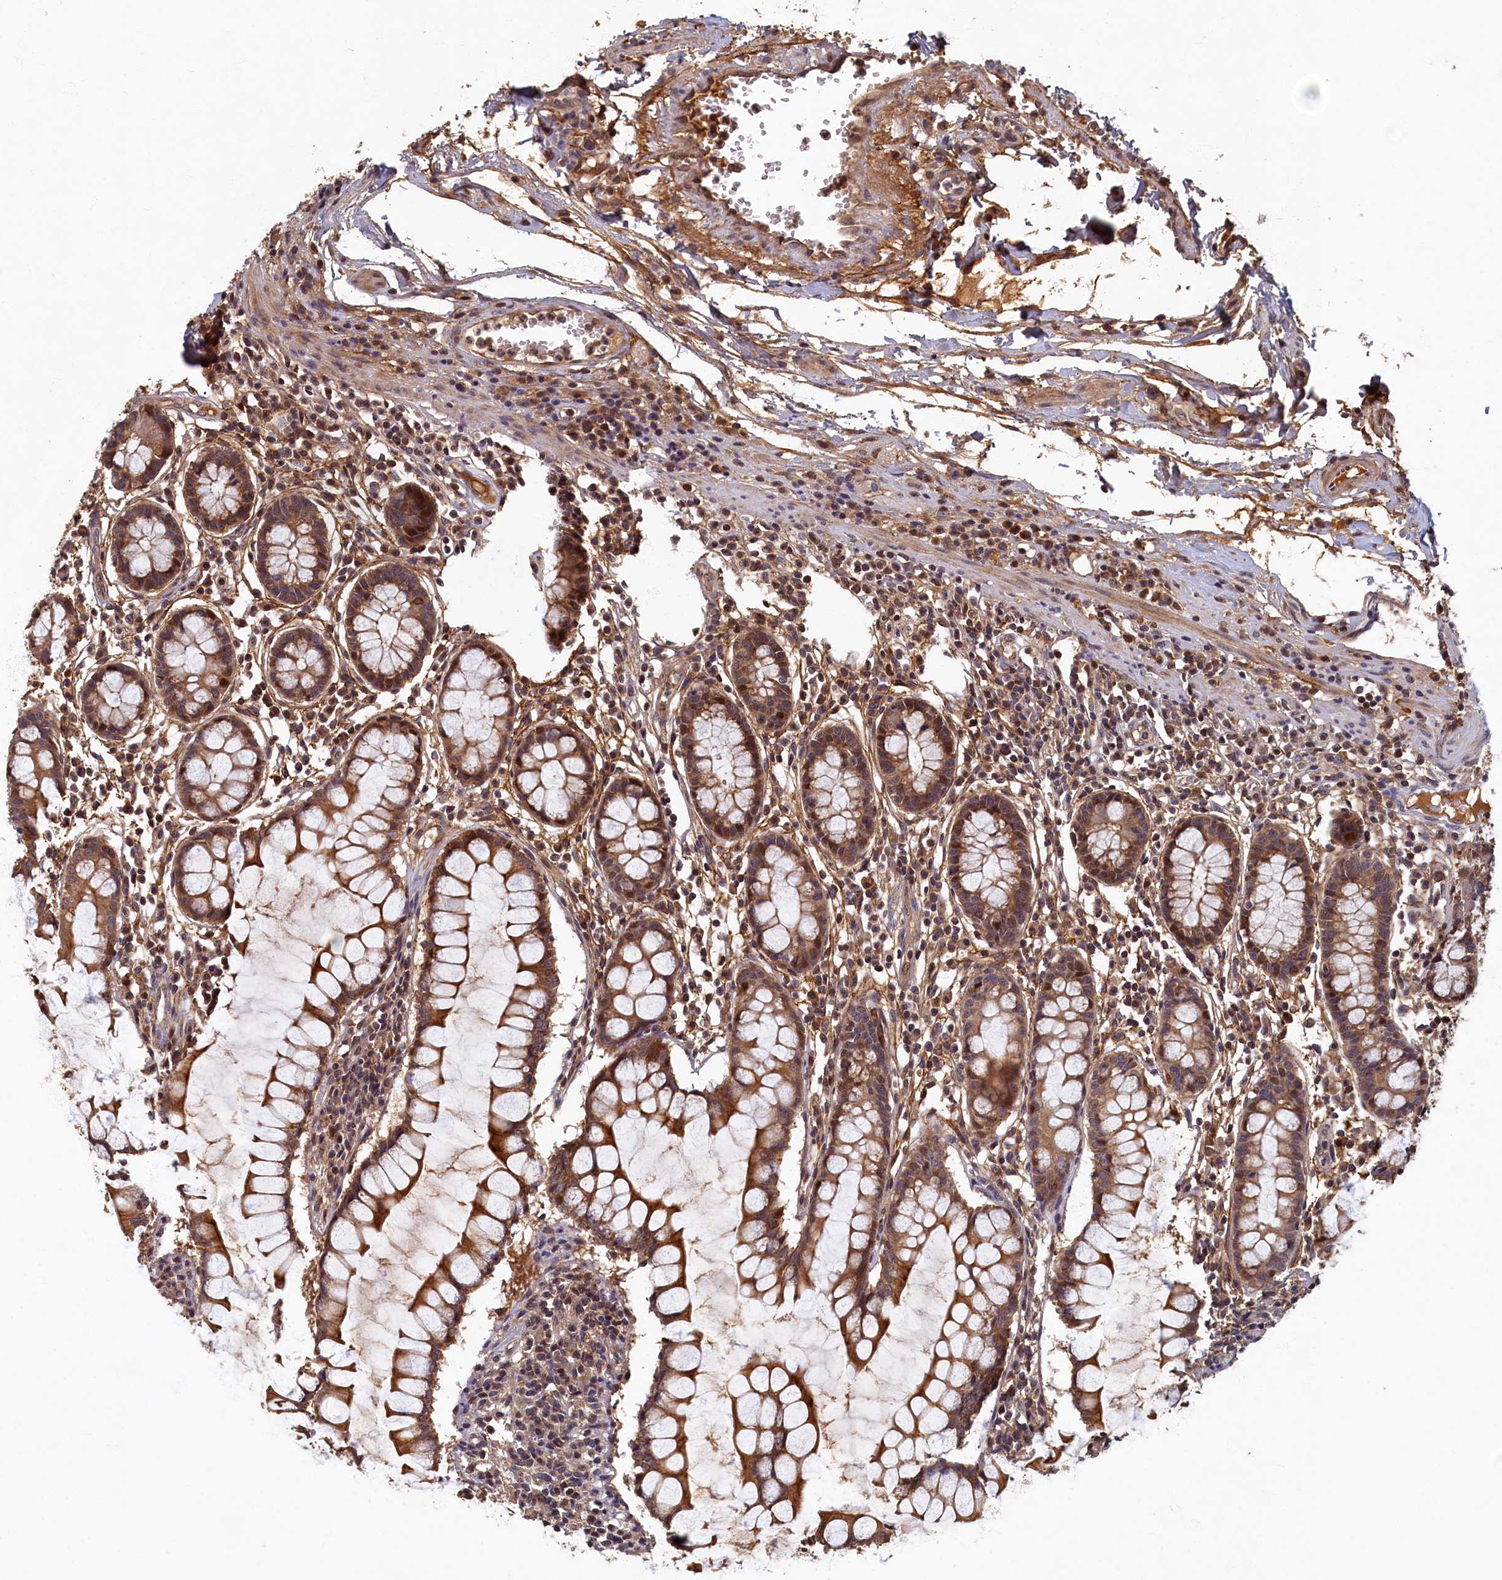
{"staining": {"intensity": "moderate", "quantity": ">75%", "location": "cytoplasmic/membranous,nuclear"}, "tissue": "colon", "cell_type": "Endothelial cells", "image_type": "normal", "snomed": [{"axis": "morphology", "description": "Normal tissue, NOS"}, {"axis": "morphology", "description": "Adenocarcinoma, NOS"}, {"axis": "topography", "description": "Colon"}], "caption": "Brown immunohistochemical staining in normal human colon displays moderate cytoplasmic/membranous,nuclear expression in approximately >75% of endothelial cells.", "gene": "LCMT2", "patient": {"sex": "female", "age": 55}}